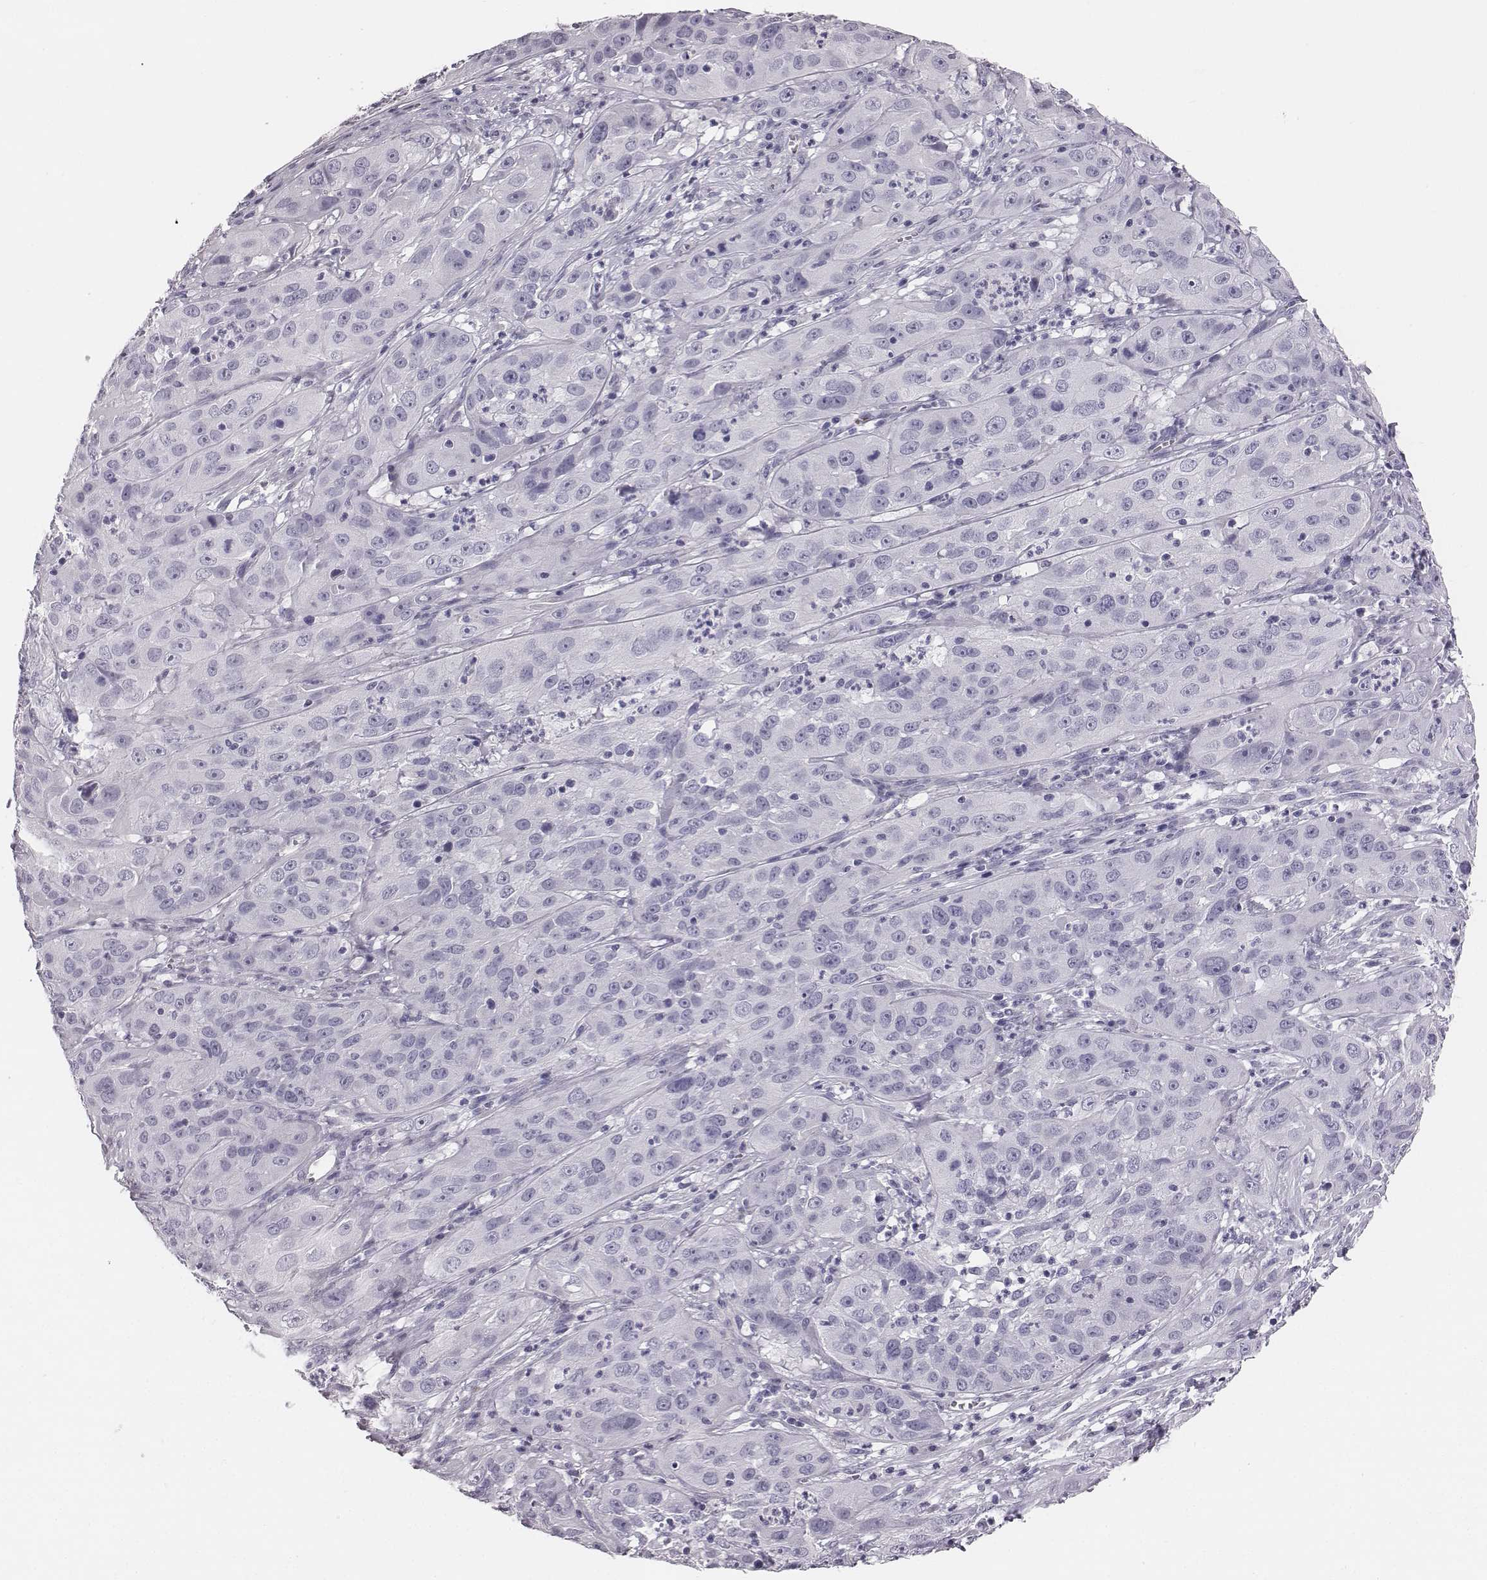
{"staining": {"intensity": "negative", "quantity": "none", "location": "none"}, "tissue": "cervical cancer", "cell_type": "Tumor cells", "image_type": "cancer", "snomed": [{"axis": "morphology", "description": "Squamous cell carcinoma, NOS"}, {"axis": "topography", "description": "Cervix"}], "caption": "Protein analysis of cervical cancer demonstrates no significant staining in tumor cells.", "gene": "HBZ", "patient": {"sex": "female", "age": 32}}